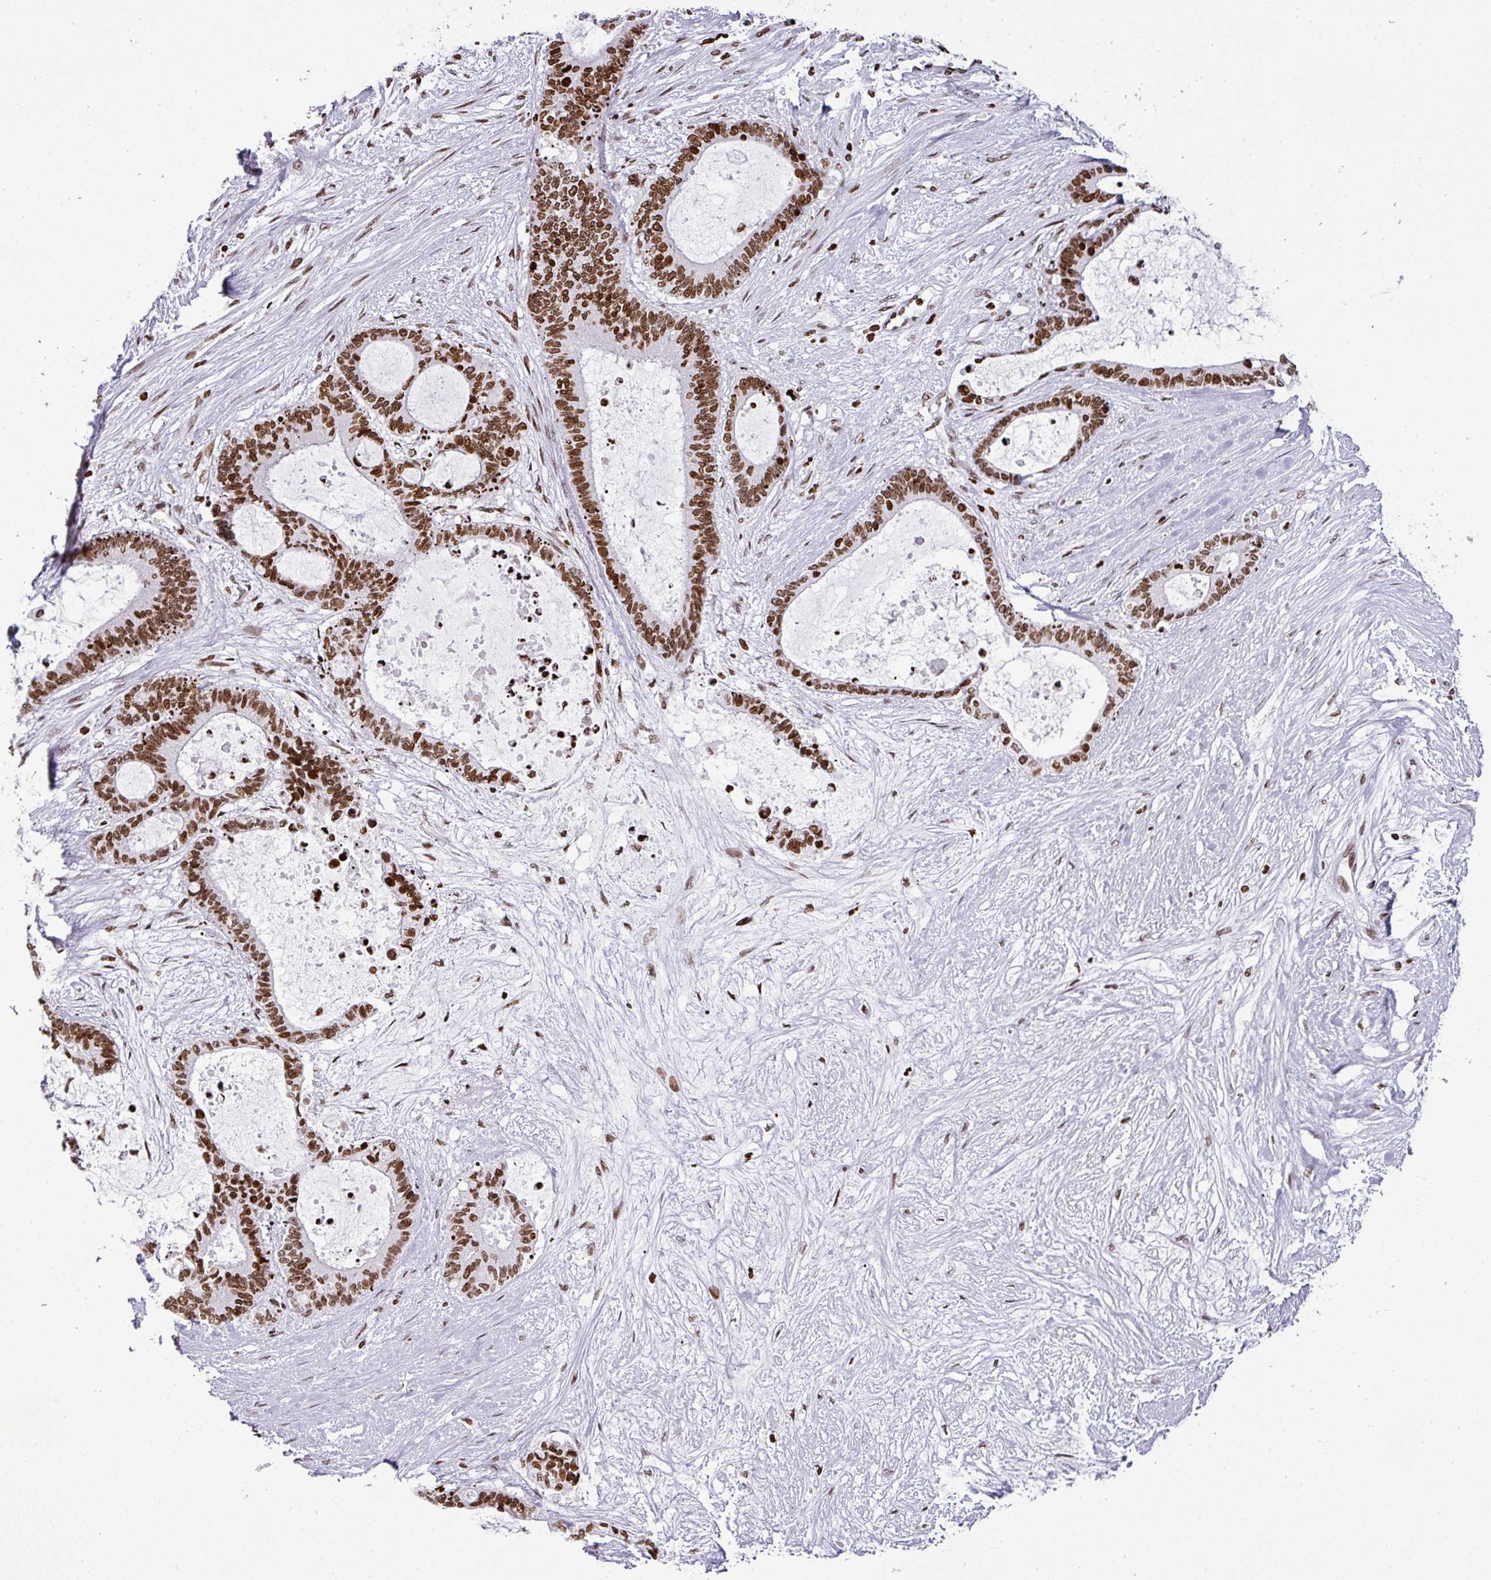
{"staining": {"intensity": "strong", "quantity": ">75%", "location": "nuclear"}, "tissue": "liver cancer", "cell_type": "Tumor cells", "image_type": "cancer", "snomed": [{"axis": "morphology", "description": "Normal tissue, NOS"}, {"axis": "morphology", "description": "Cholangiocarcinoma"}, {"axis": "topography", "description": "Liver"}, {"axis": "topography", "description": "Peripheral nerve tissue"}], "caption": "There is high levels of strong nuclear staining in tumor cells of liver cancer (cholangiocarcinoma), as demonstrated by immunohistochemical staining (brown color).", "gene": "RASL11A", "patient": {"sex": "female", "age": 73}}